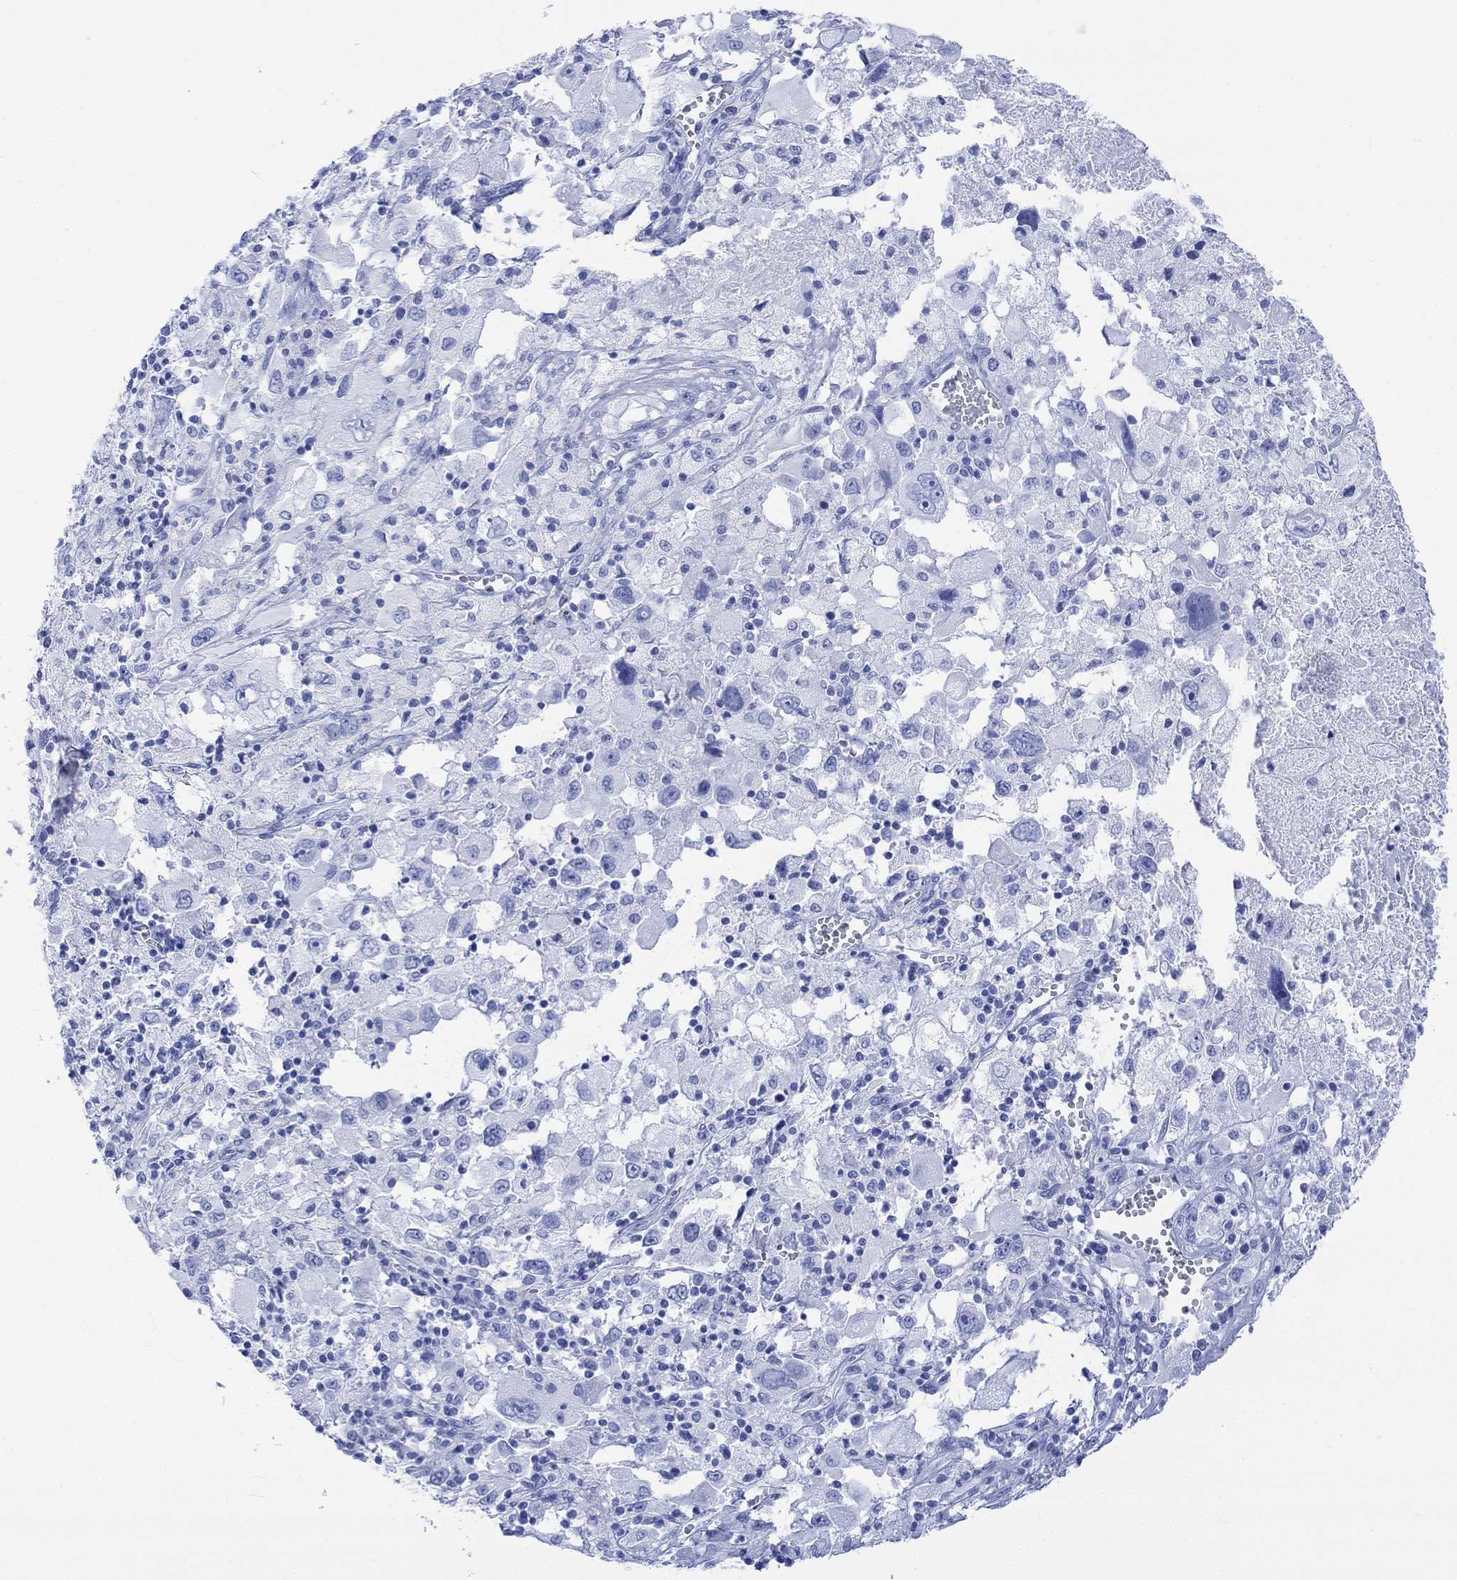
{"staining": {"intensity": "negative", "quantity": "none", "location": "none"}, "tissue": "melanoma", "cell_type": "Tumor cells", "image_type": "cancer", "snomed": [{"axis": "morphology", "description": "Malignant melanoma, Metastatic site"}, {"axis": "topography", "description": "Soft tissue"}], "caption": "Immunohistochemistry histopathology image of malignant melanoma (metastatic site) stained for a protein (brown), which exhibits no positivity in tumor cells.", "gene": "CELF4", "patient": {"sex": "male", "age": 50}}